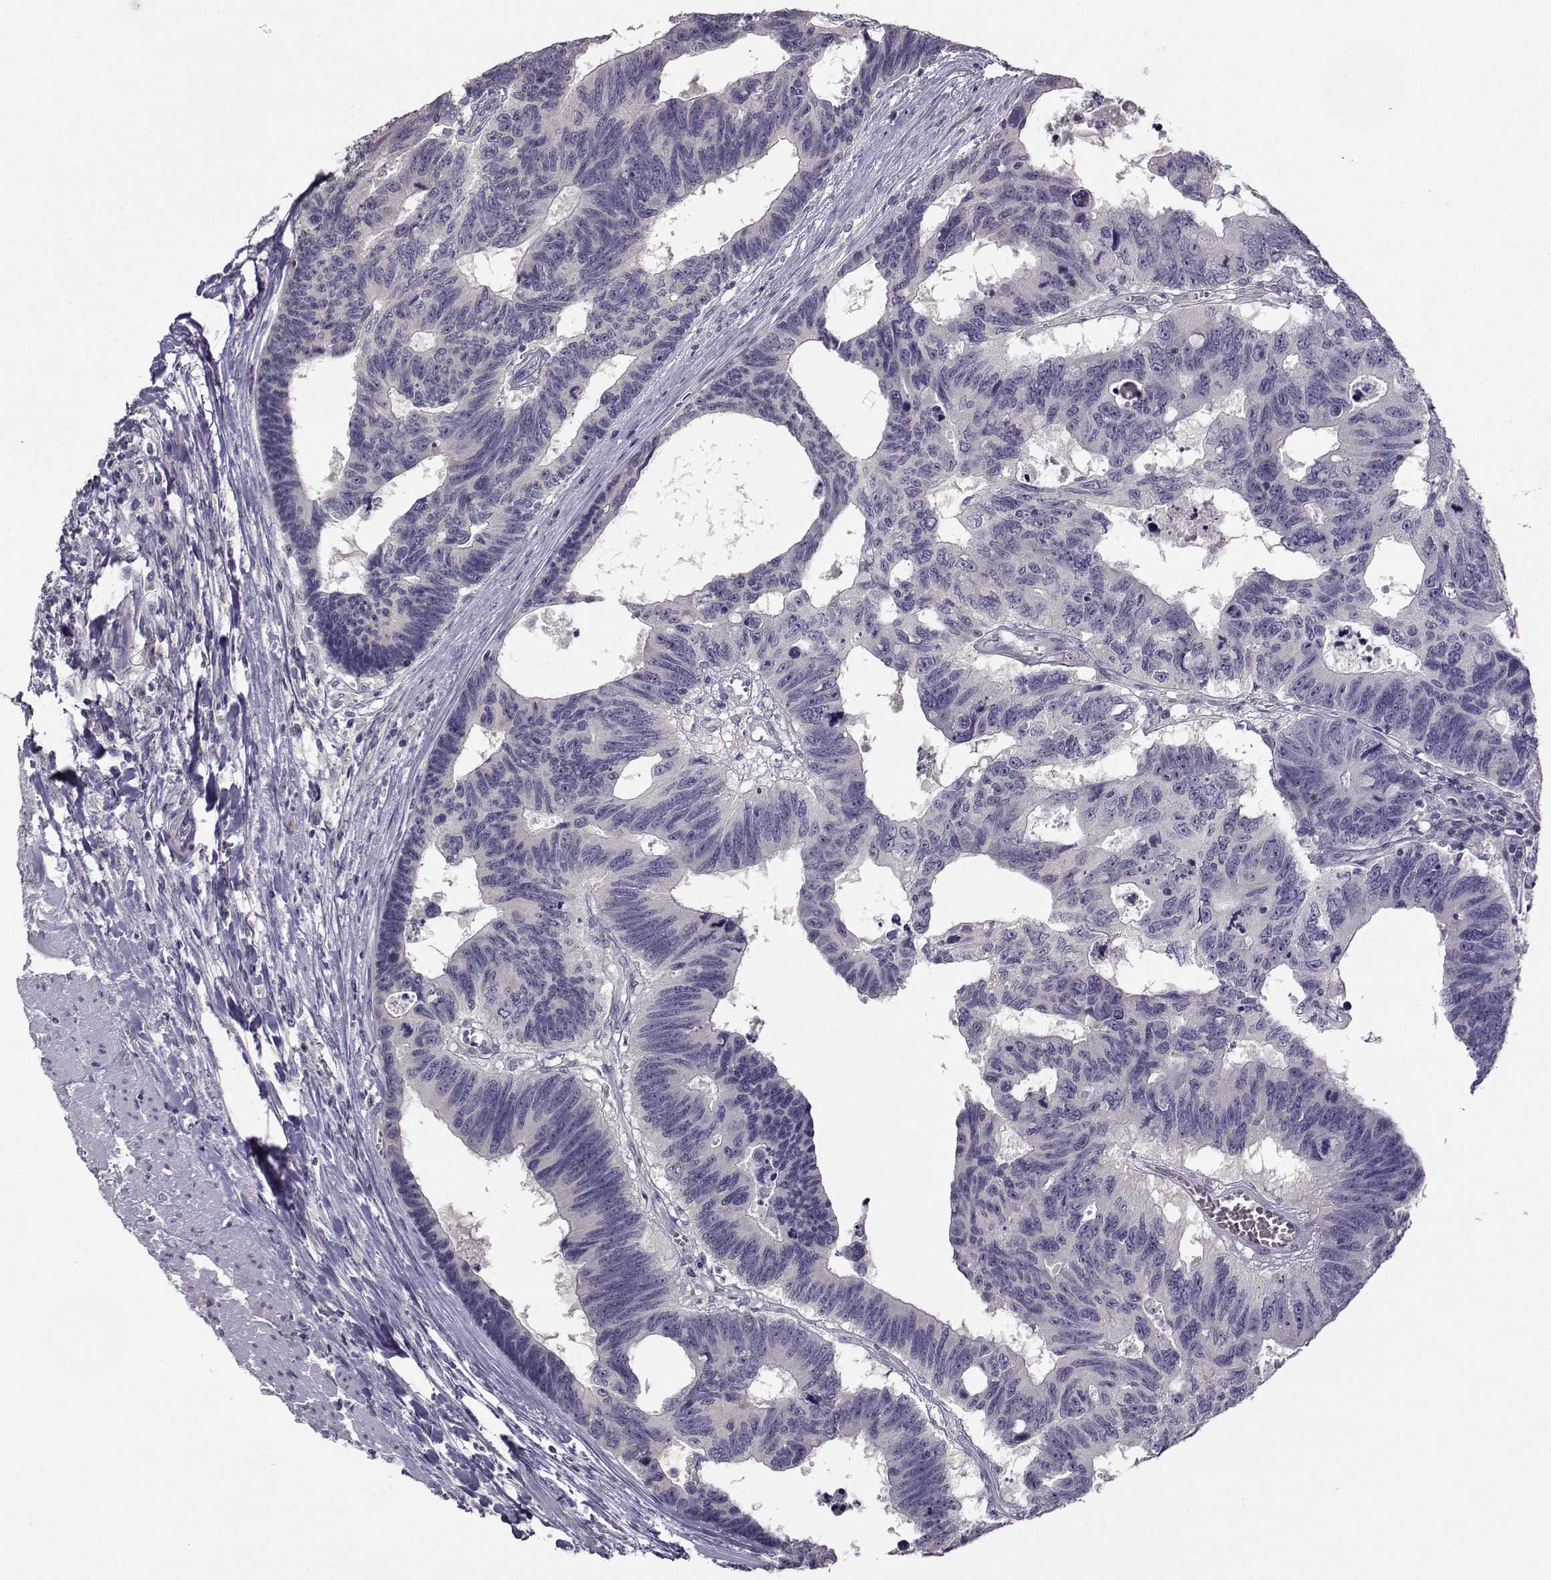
{"staining": {"intensity": "negative", "quantity": "none", "location": "none"}, "tissue": "colorectal cancer", "cell_type": "Tumor cells", "image_type": "cancer", "snomed": [{"axis": "morphology", "description": "Adenocarcinoma, NOS"}, {"axis": "topography", "description": "Colon"}], "caption": "IHC histopathology image of human colorectal cancer (adenocarcinoma) stained for a protein (brown), which exhibits no positivity in tumor cells.", "gene": "FCAMR", "patient": {"sex": "female", "age": 77}}